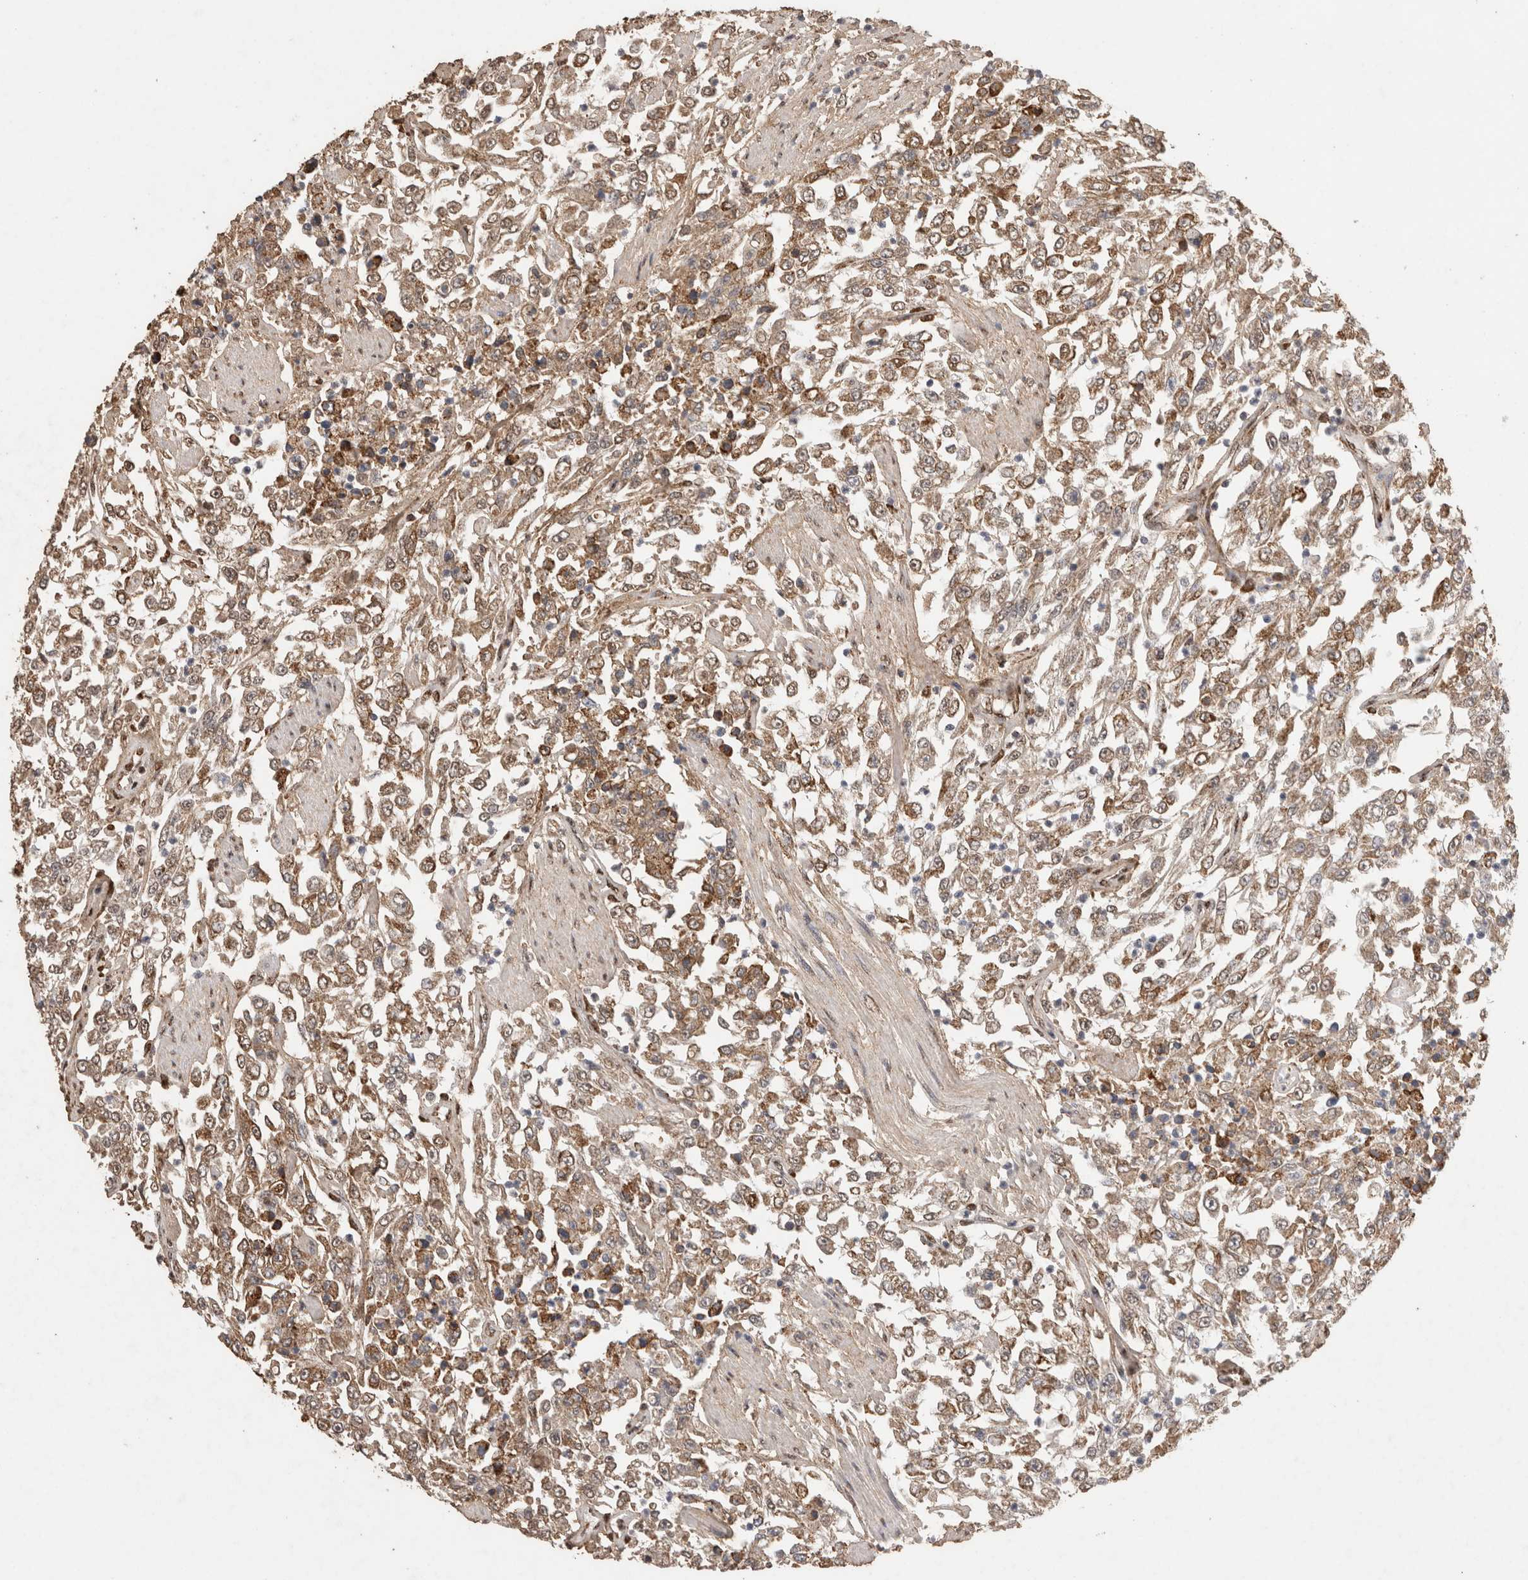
{"staining": {"intensity": "moderate", "quantity": ">75%", "location": "cytoplasmic/membranous,nuclear"}, "tissue": "urothelial cancer", "cell_type": "Tumor cells", "image_type": "cancer", "snomed": [{"axis": "morphology", "description": "Urothelial carcinoma, High grade"}, {"axis": "topography", "description": "Urinary bladder"}], "caption": "IHC histopathology image of human urothelial cancer stained for a protein (brown), which displays medium levels of moderate cytoplasmic/membranous and nuclear positivity in about >75% of tumor cells.", "gene": "C1QTNF5", "patient": {"sex": "male", "age": 46}}